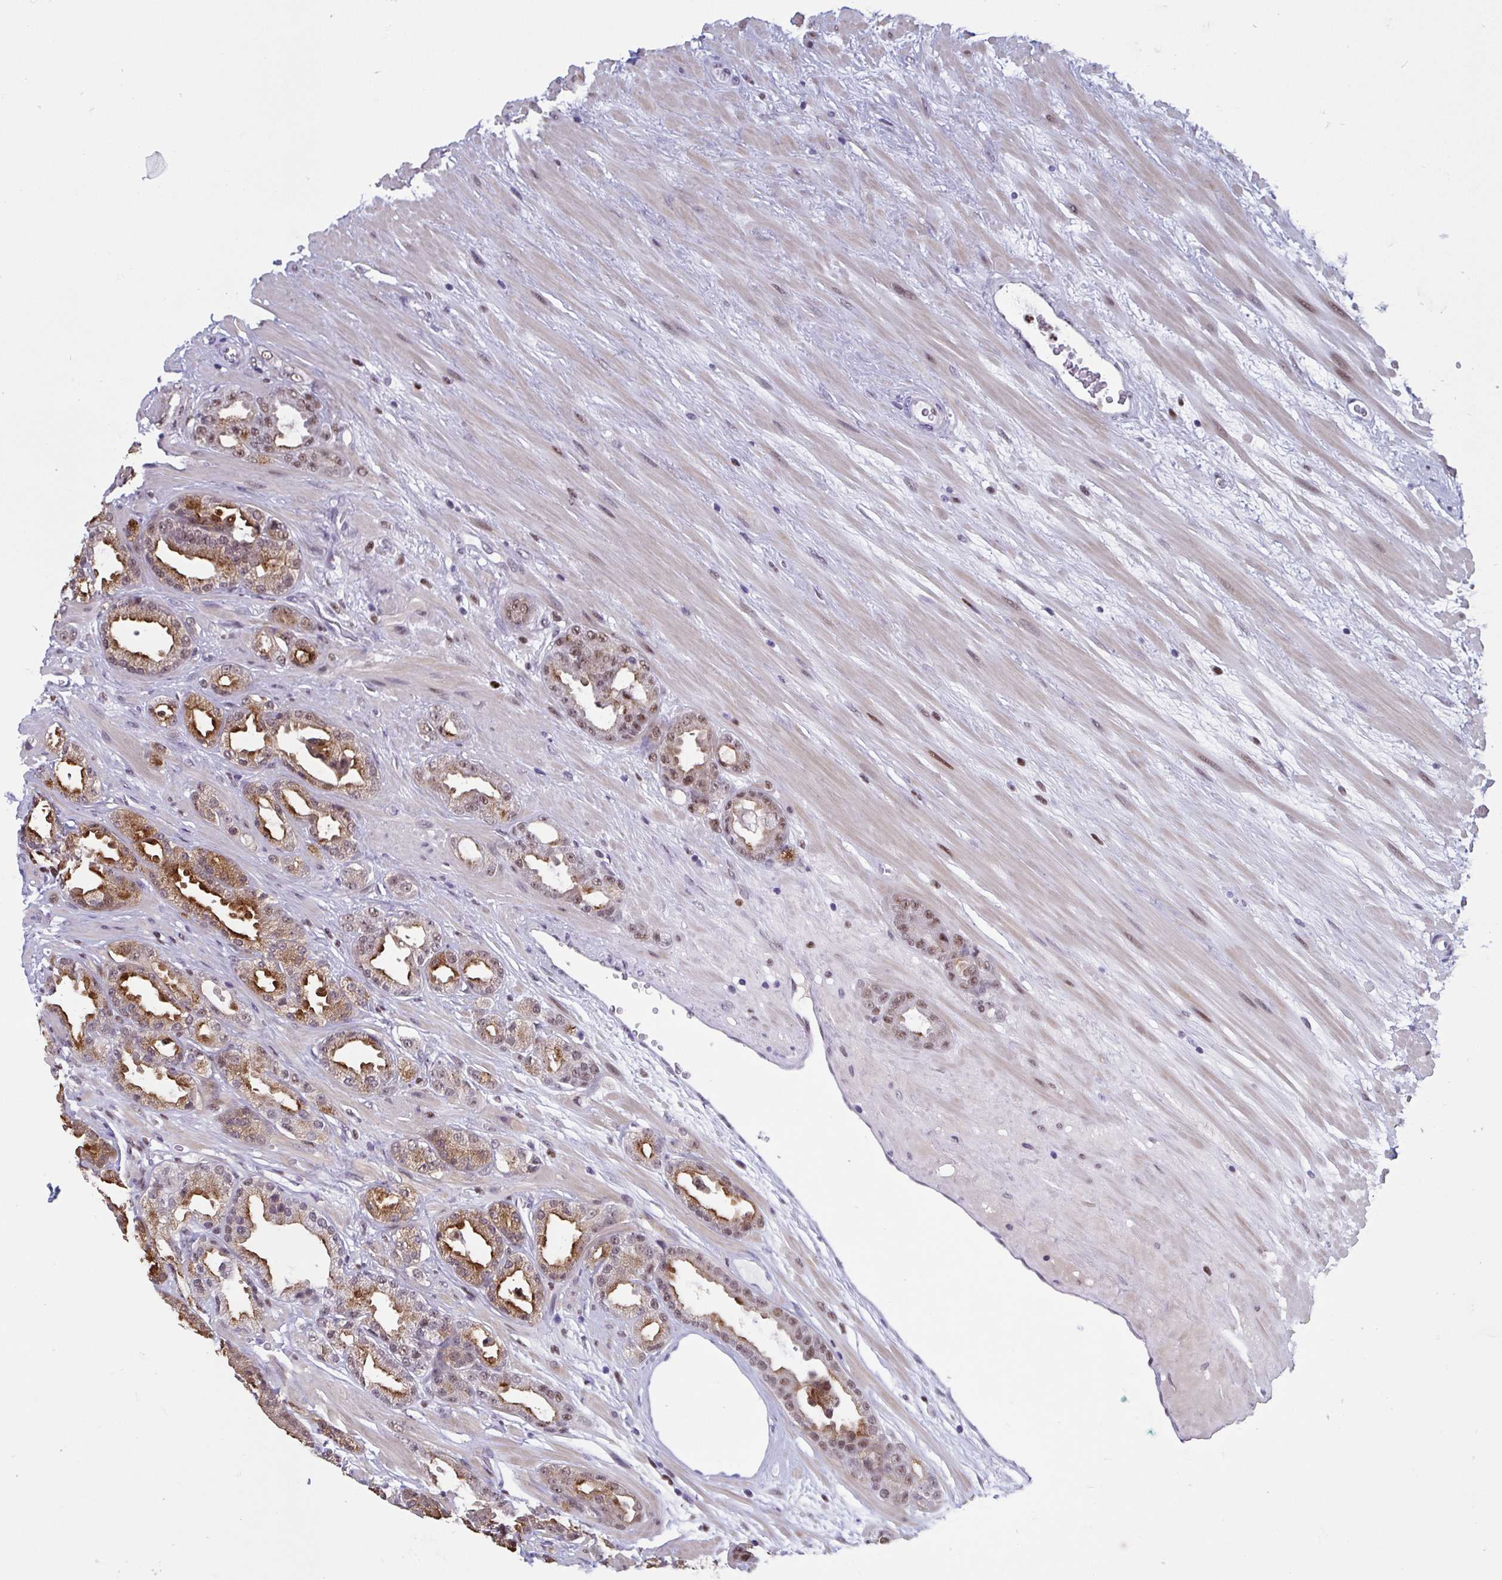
{"staining": {"intensity": "strong", "quantity": "25%-75%", "location": "cytoplasmic/membranous,nuclear"}, "tissue": "prostate cancer", "cell_type": "Tumor cells", "image_type": "cancer", "snomed": [{"axis": "morphology", "description": "Adenocarcinoma, Low grade"}, {"axis": "topography", "description": "Prostate"}], "caption": "Human prostate low-grade adenocarcinoma stained with a brown dye shows strong cytoplasmic/membranous and nuclear positive staining in approximately 25%-75% of tumor cells.", "gene": "JDP2", "patient": {"sex": "male", "age": 61}}